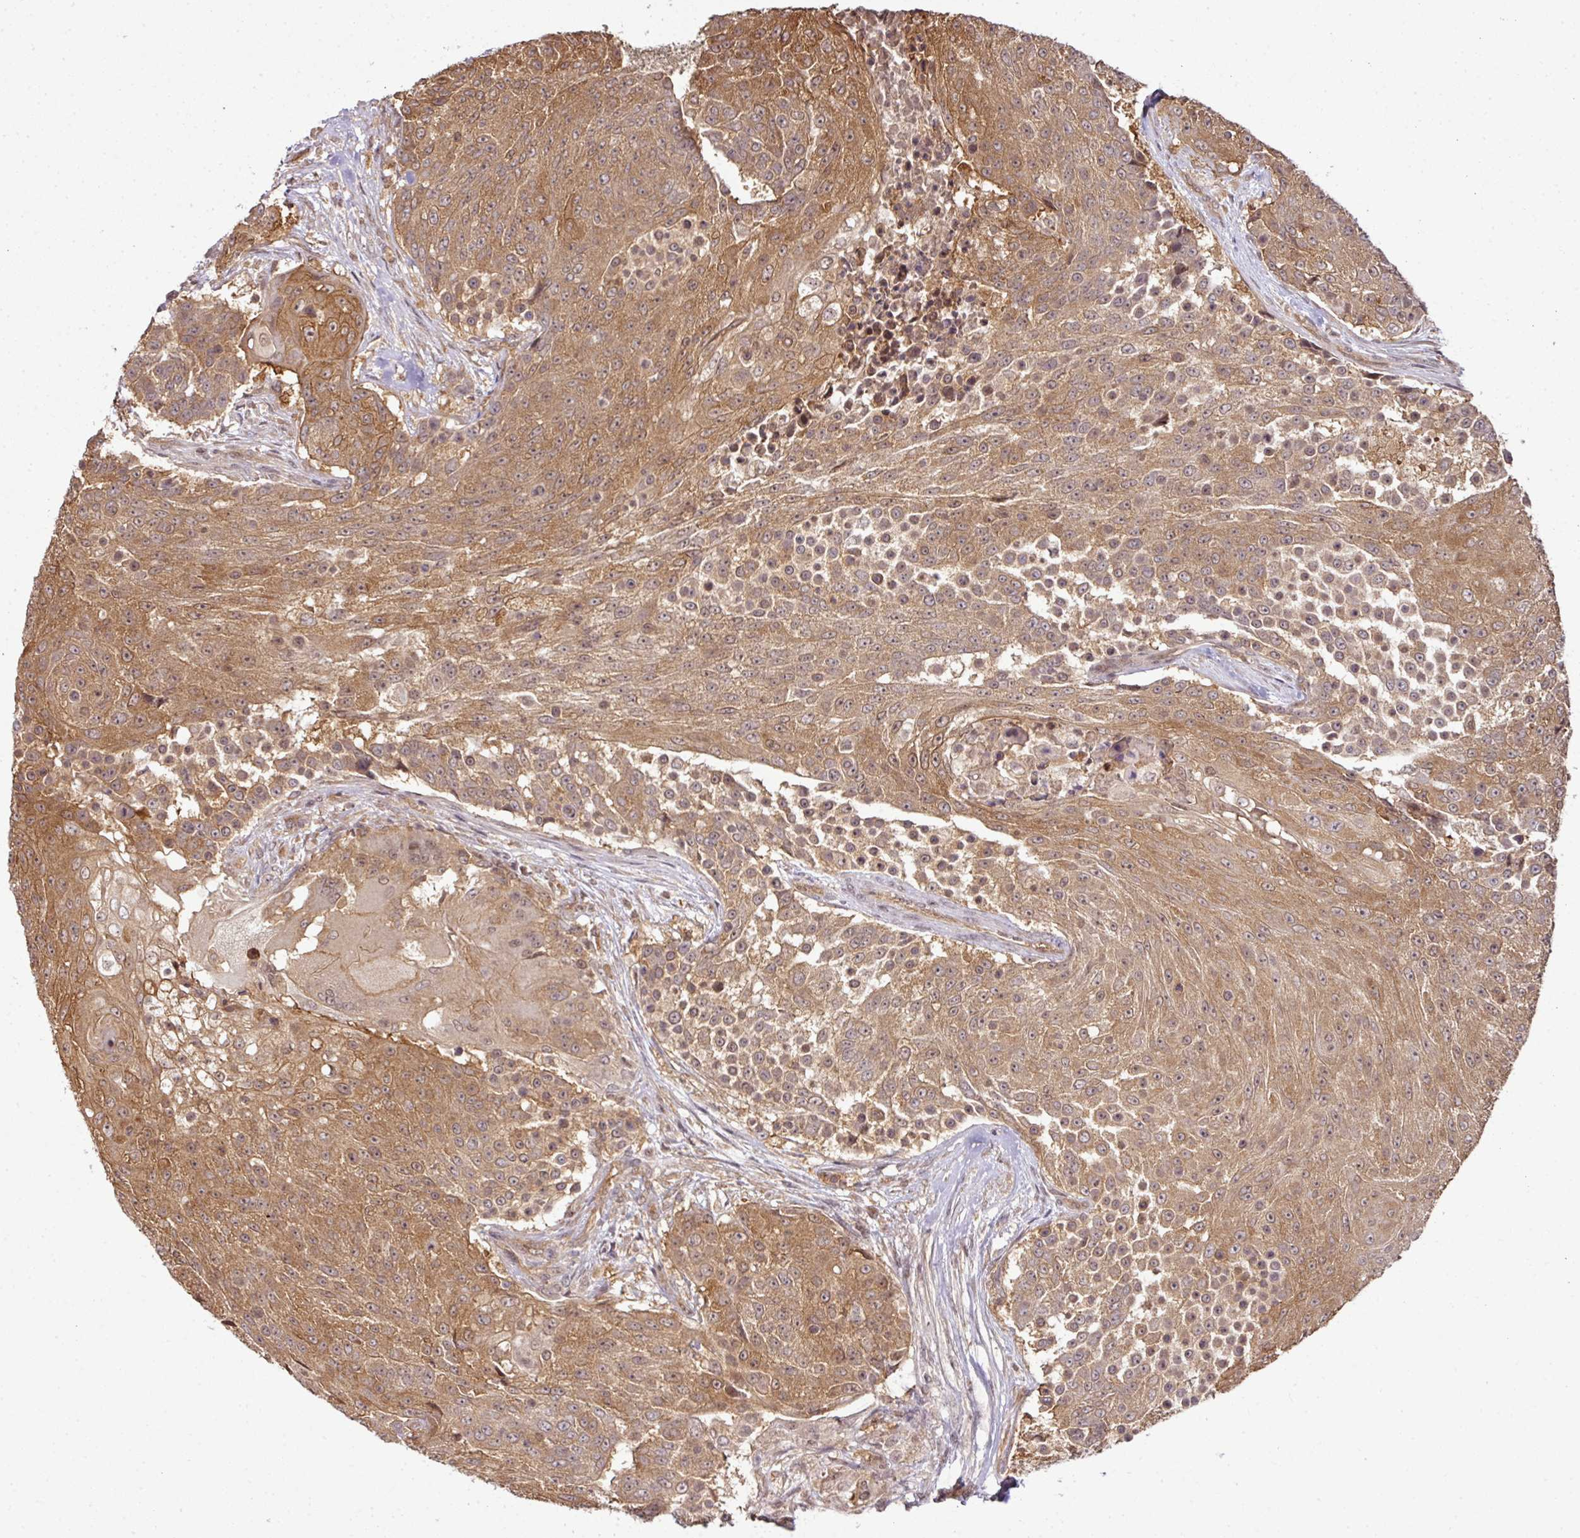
{"staining": {"intensity": "moderate", "quantity": ">75%", "location": "cytoplasmic/membranous"}, "tissue": "urothelial cancer", "cell_type": "Tumor cells", "image_type": "cancer", "snomed": [{"axis": "morphology", "description": "Urothelial carcinoma, High grade"}, {"axis": "topography", "description": "Urinary bladder"}], "caption": "Tumor cells reveal moderate cytoplasmic/membranous staining in about >75% of cells in urothelial carcinoma (high-grade). Nuclei are stained in blue.", "gene": "ANKRD18A", "patient": {"sex": "female", "age": 63}}